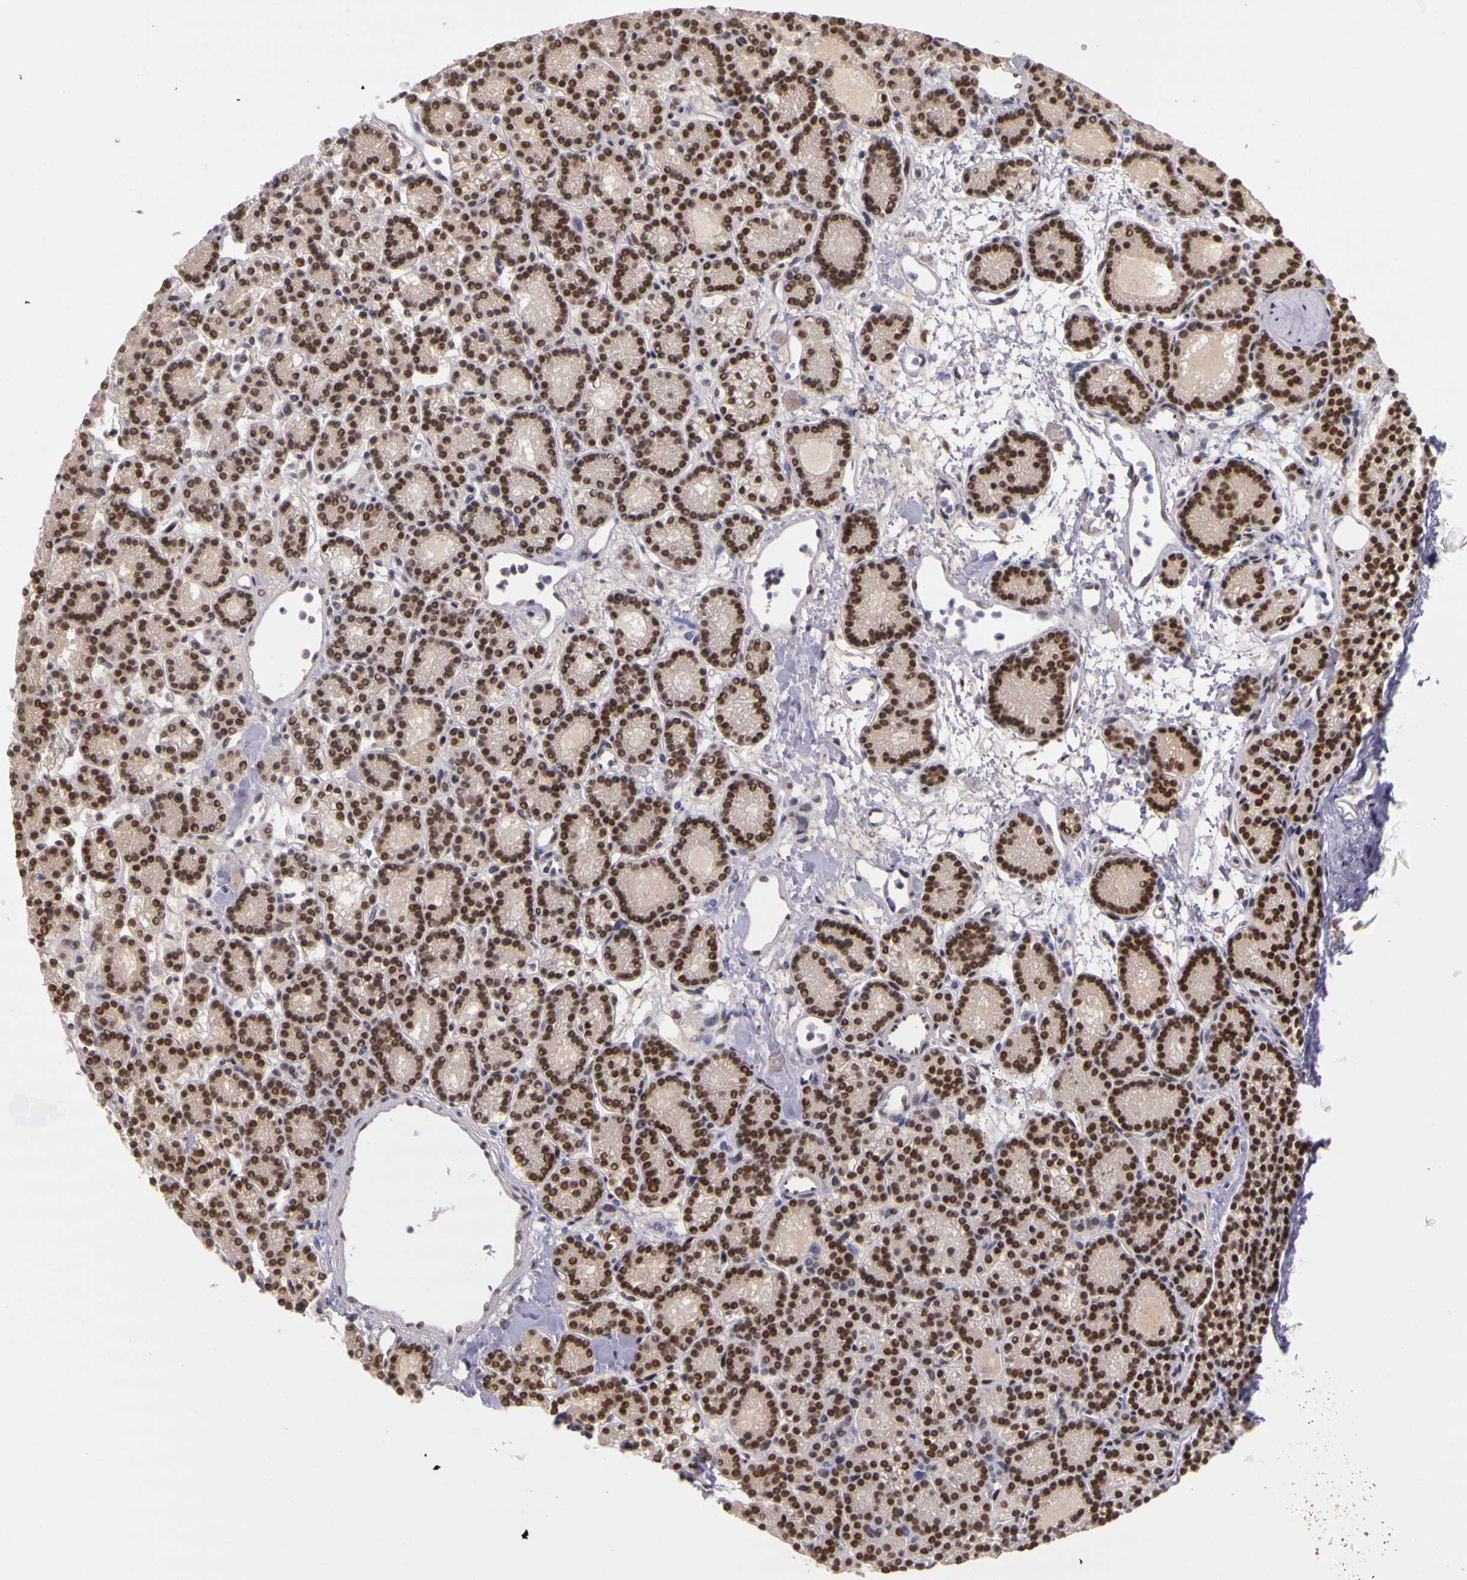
{"staining": {"intensity": "moderate", "quantity": ">75%", "location": "cytoplasmic/membranous"}, "tissue": "parathyroid gland", "cell_type": "Glandular cells", "image_type": "normal", "snomed": [{"axis": "morphology", "description": "Normal tissue, NOS"}, {"axis": "topography", "description": "Parathyroid gland"}], "caption": "High-power microscopy captured an immunohistochemistry micrograph of normal parathyroid gland, revealing moderate cytoplasmic/membranous positivity in about >75% of glandular cells. (brown staining indicates protein expression, while blue staining denotes nuclei).", "gene": "WDR13", "patient": {"sex": "male", "age": 85}}